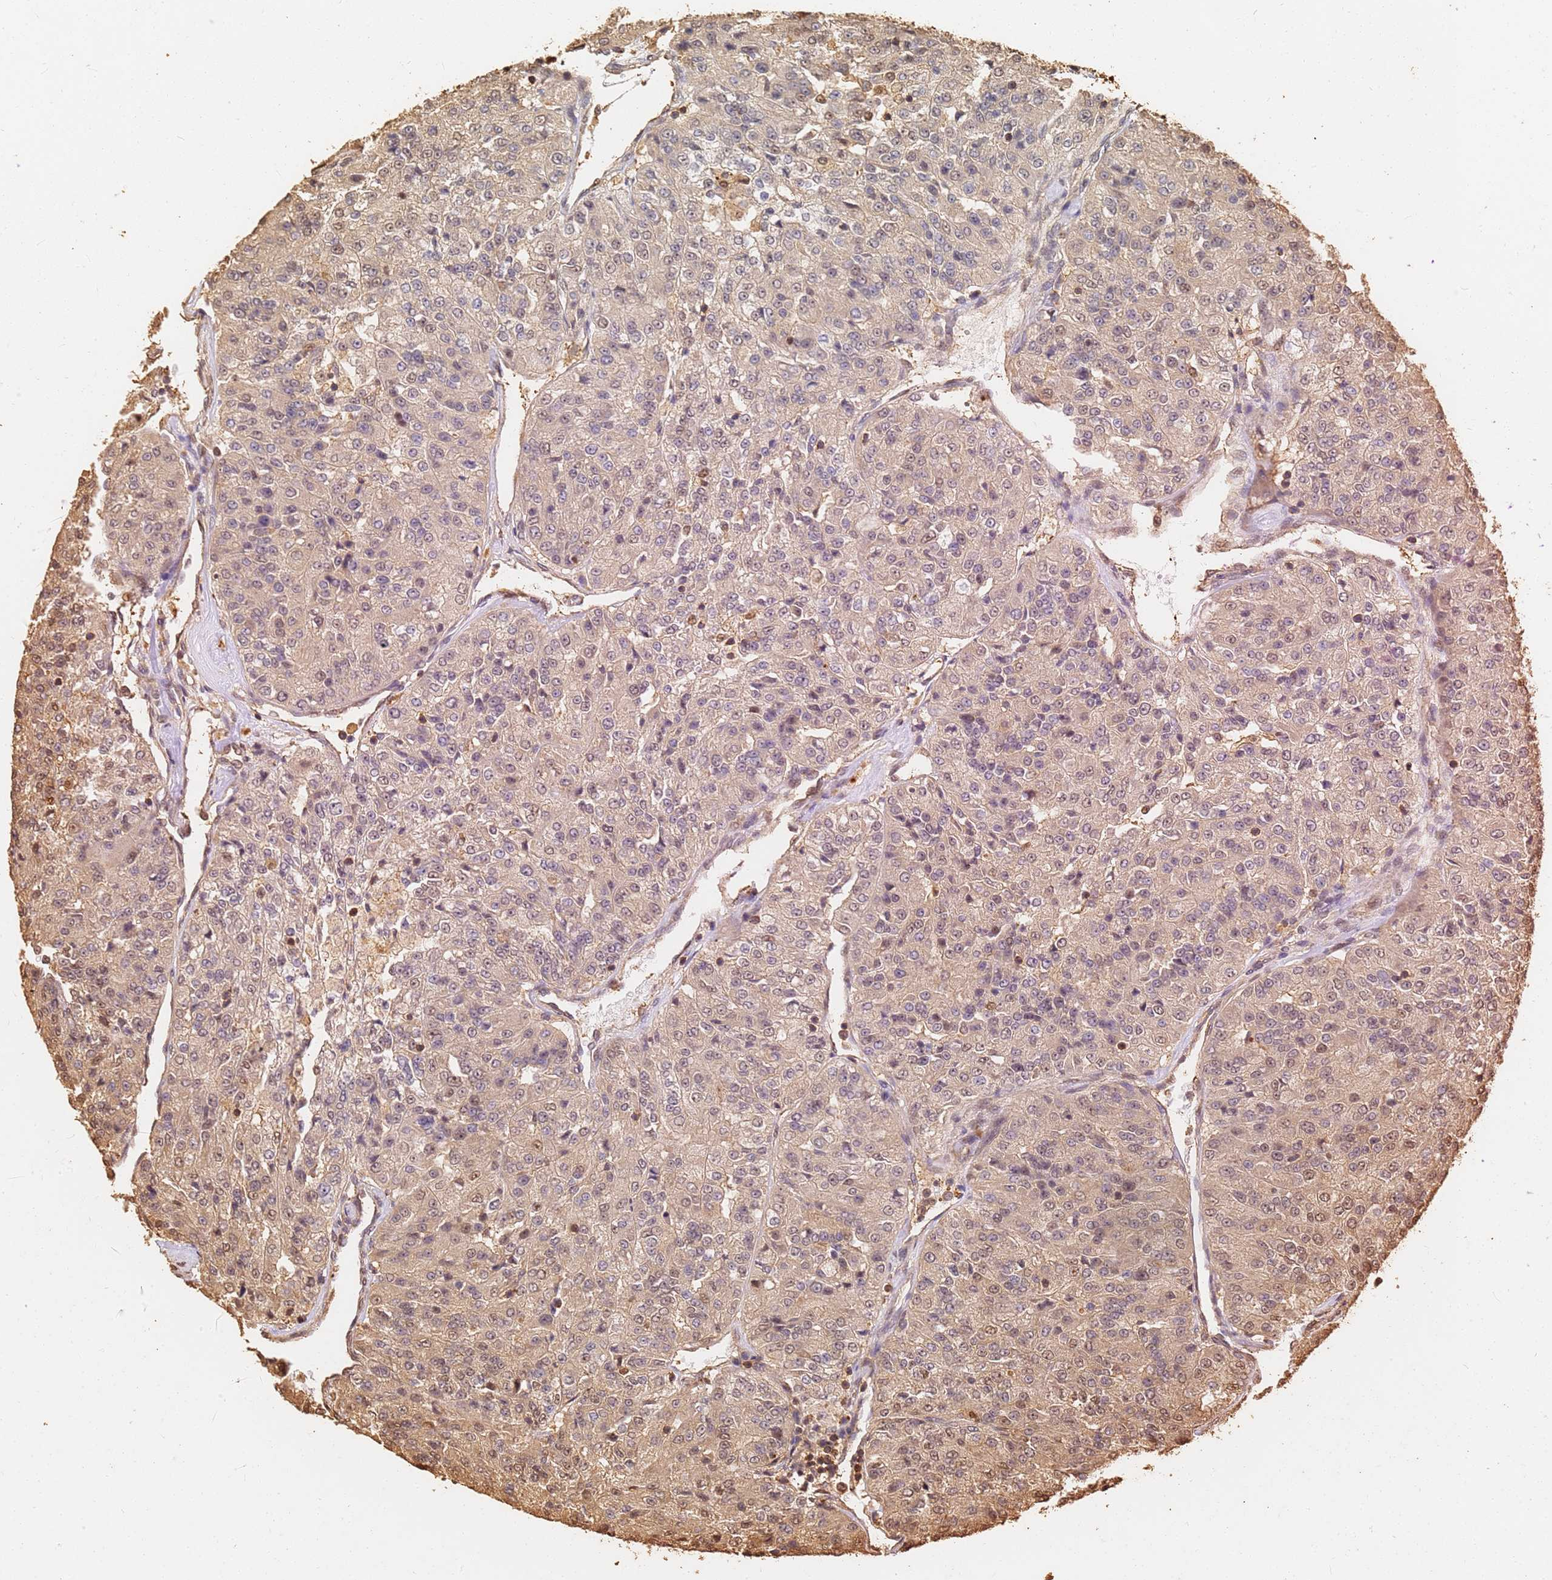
{"staining": {"intensity": "weak", "quantity": "<25%", "location": "nuclear"}, "tissue": "renal cancer", "cell_type": "Tumor cells", "image_type": "cancer", "snomed": [{"axis": "morphology", "description": "Adenocarcinoma, NOS"}, {"axis": "topography", "description": "Kidney"}], "caption": "Immunohistochemistry photomicrograph of neoplastic tissue: human renal cancer stained with DAB exhibits no significant protein positivity in tumor cells.", "gene": "JAK2", "patient": {"sex": "female", "age": 63}}